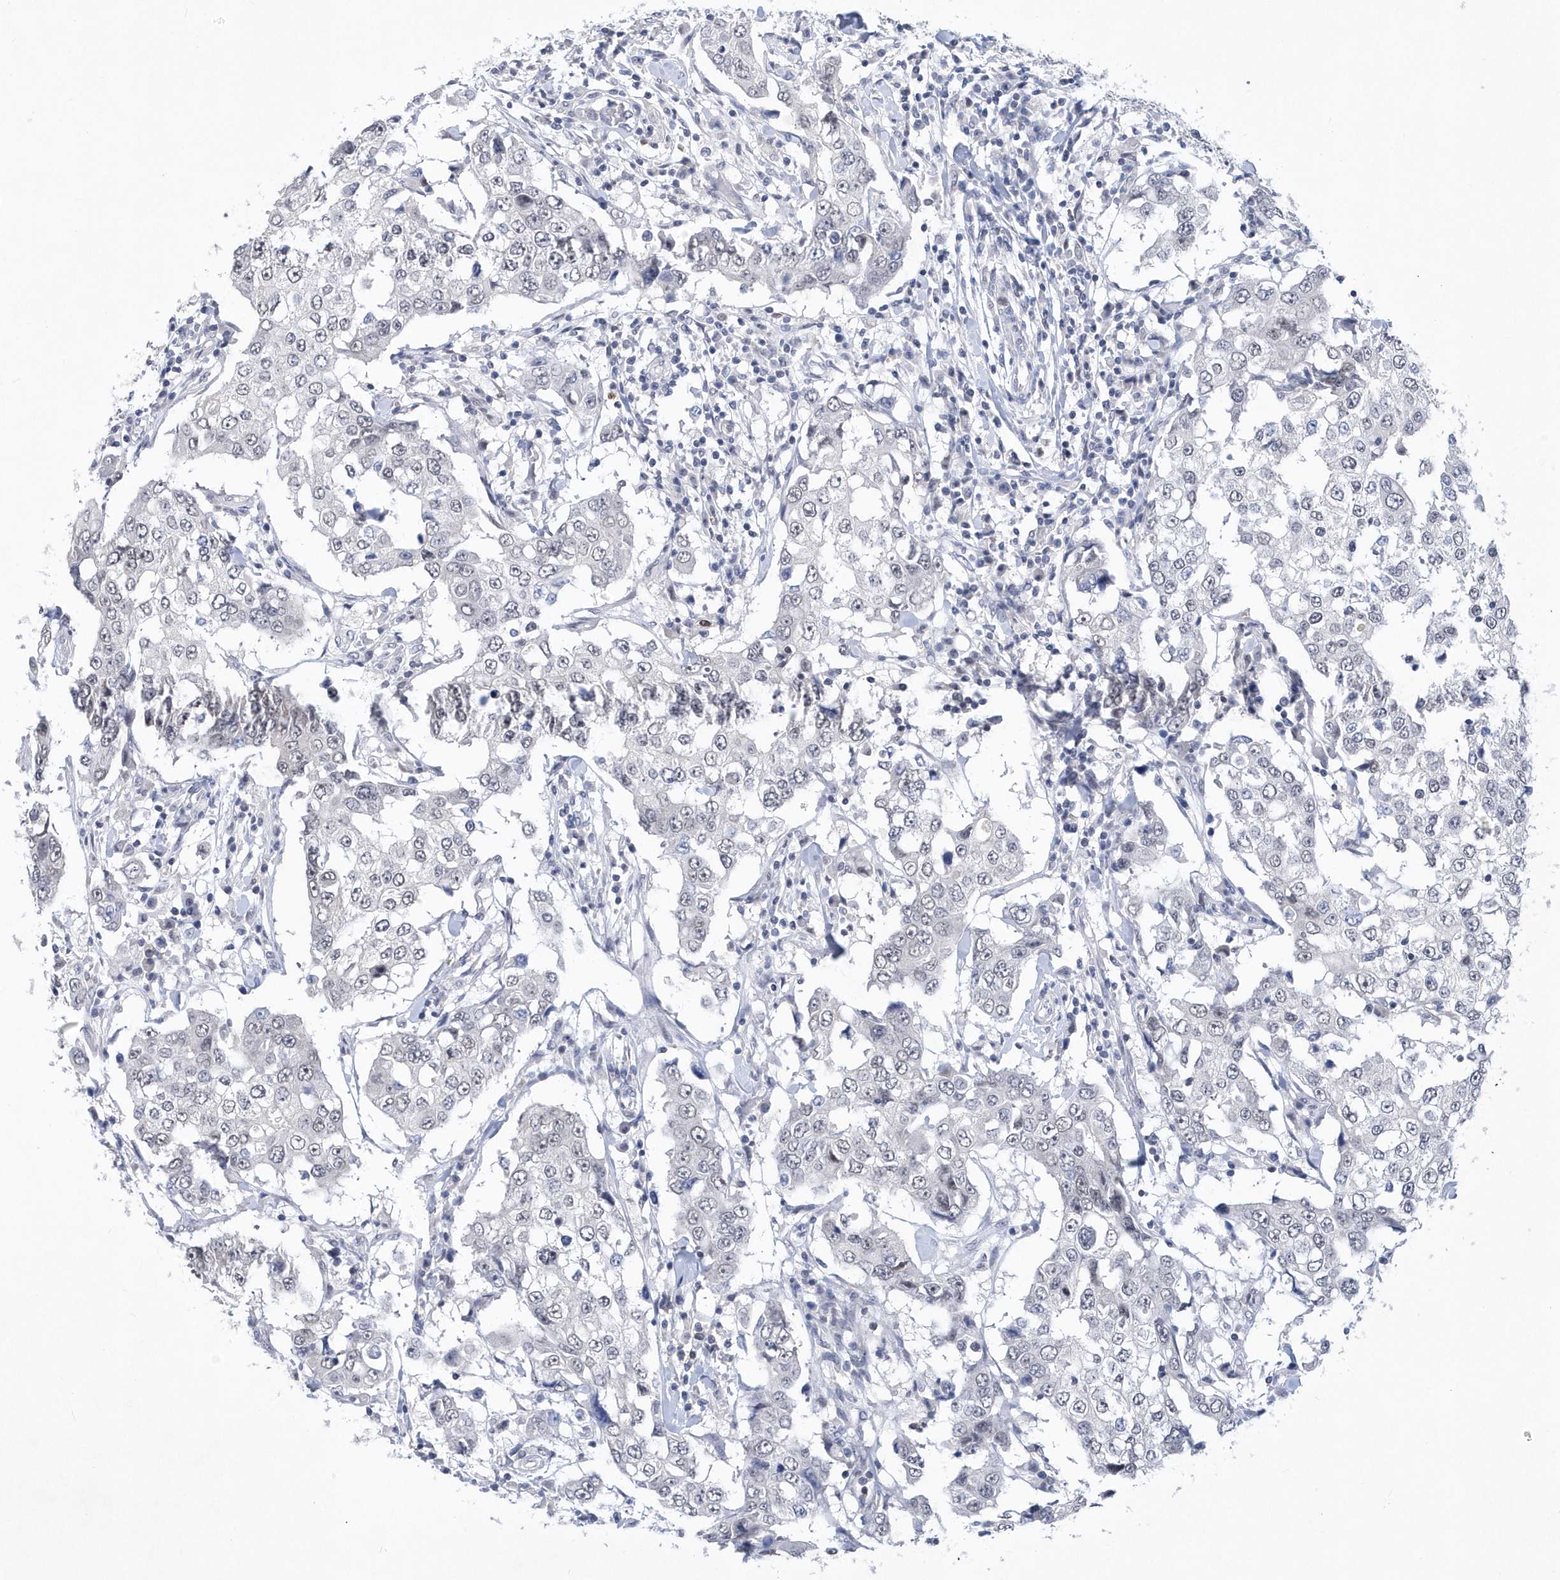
{"staining": {"intensity": "weak", "quantity": "<25%", "location": "nuclear"}, "tissue": "breast cancer", "cell_type": "Tumor cells", "image_type": "cancer", "snomed": [{"axis": "morphology", "description": "Duct carcinoma"}, {"axis": "topography", "description": "Breast"}], "caption": "A micrograph of human breast cancer (infiltrating ductal carcinoma) is negative for staining in tumor cells.", "gene": "SRGAP3", "patient": {"sex": "female", "age": 27}}